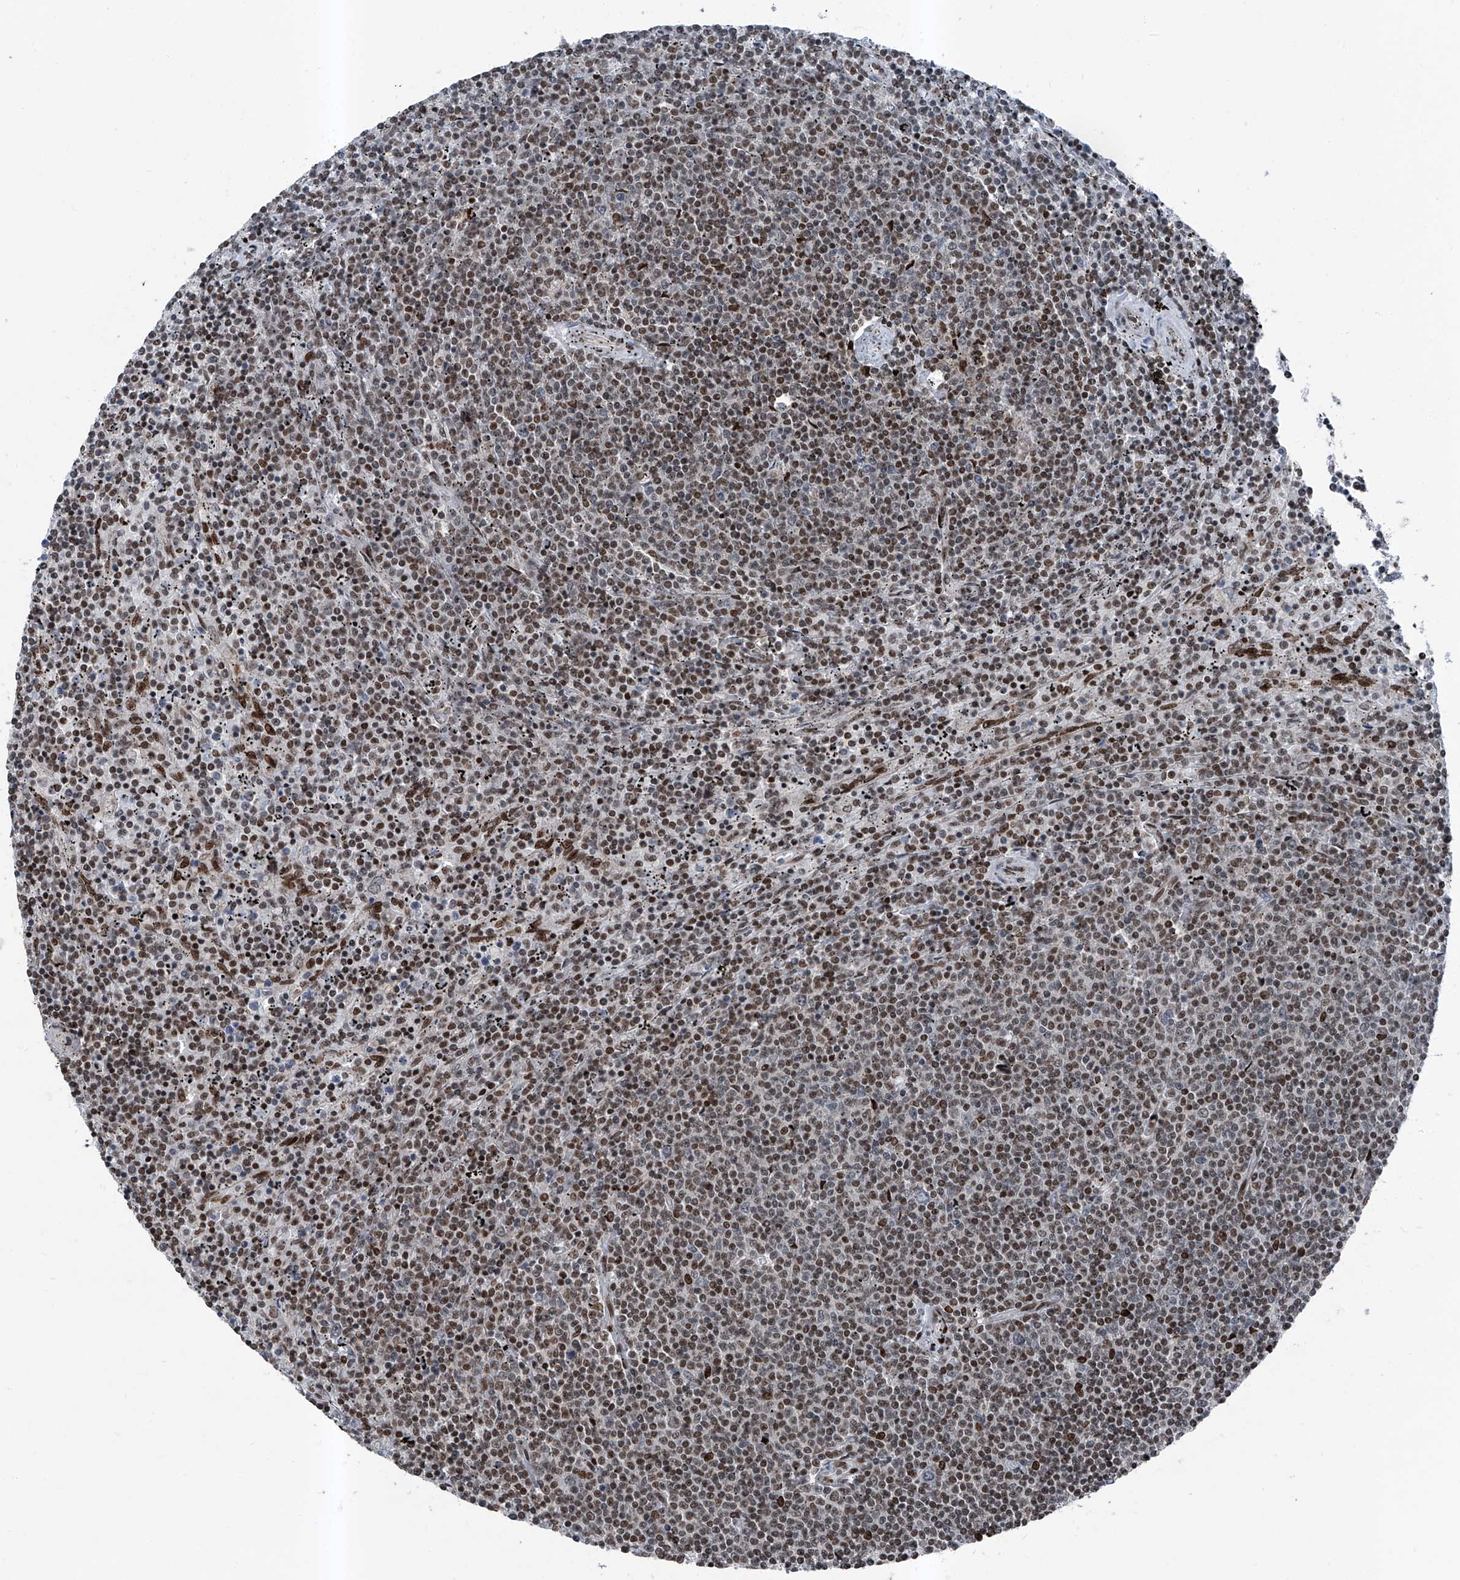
{"staining": {"intensity": "moderate", "quantity": ">75%", "location": "nuclear"}, "tissue": "lymphoma", "cell_type": "Tumor cells", "image_type": "cancer", "snomed": [{"axis": "morphology", "description": "Malignant lymphoma, non-Hodgkin's type, Low grade"}, {"axis": "topography", "description": "Spleen"}], "caption": "IHC micrograph of human malignant lymphoma, non-Hodgkin's type (low-grade) stained for a protein (brown), which reveals medium levels of moderate nuclear staining in about >75% of tumor cells.", "gene": "BMI1", "patient": {"sex": "female", "age": 50}}